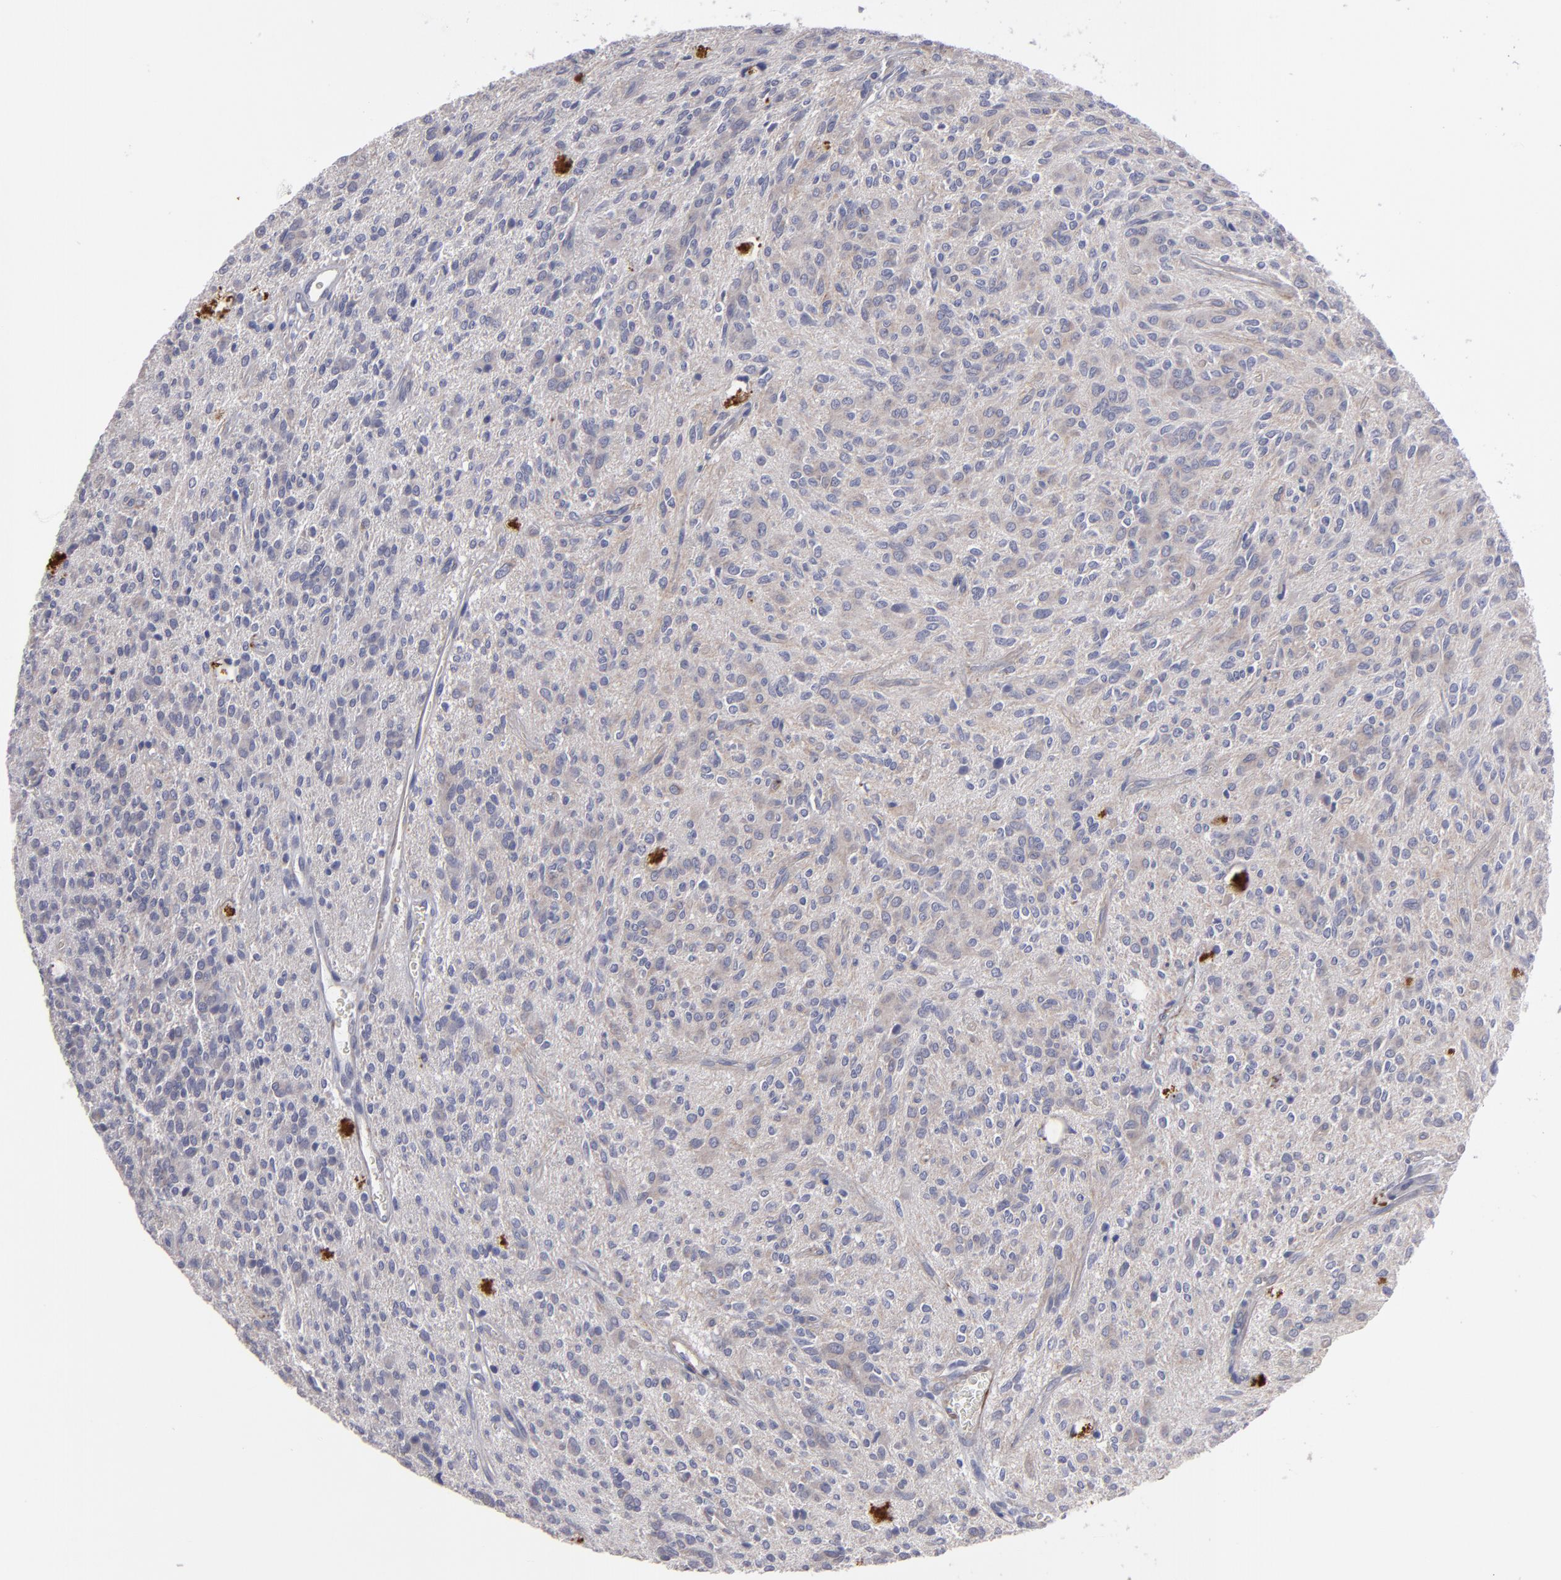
{"staining": {"intensity": "weak", "quantity": "<25%", "location": "cytoplasmic/membranous"}, "tissue": "glioma", "cell_type": "Tumor cells", "image_type": "cancer", "snomed": [{"axis": "morphology", "description": "Glioma, malignant, Low grade"}, {"axis": "topography", "description": "Brain"}], "caption": "An immunohistochemistry micrograph of low-grade glioma (malignant) is shown. There is no staining in tumor cells of low-grade glioma (malignant).", "gene": "SLMAP", "patient": {"sex": "female", "age": 15}}